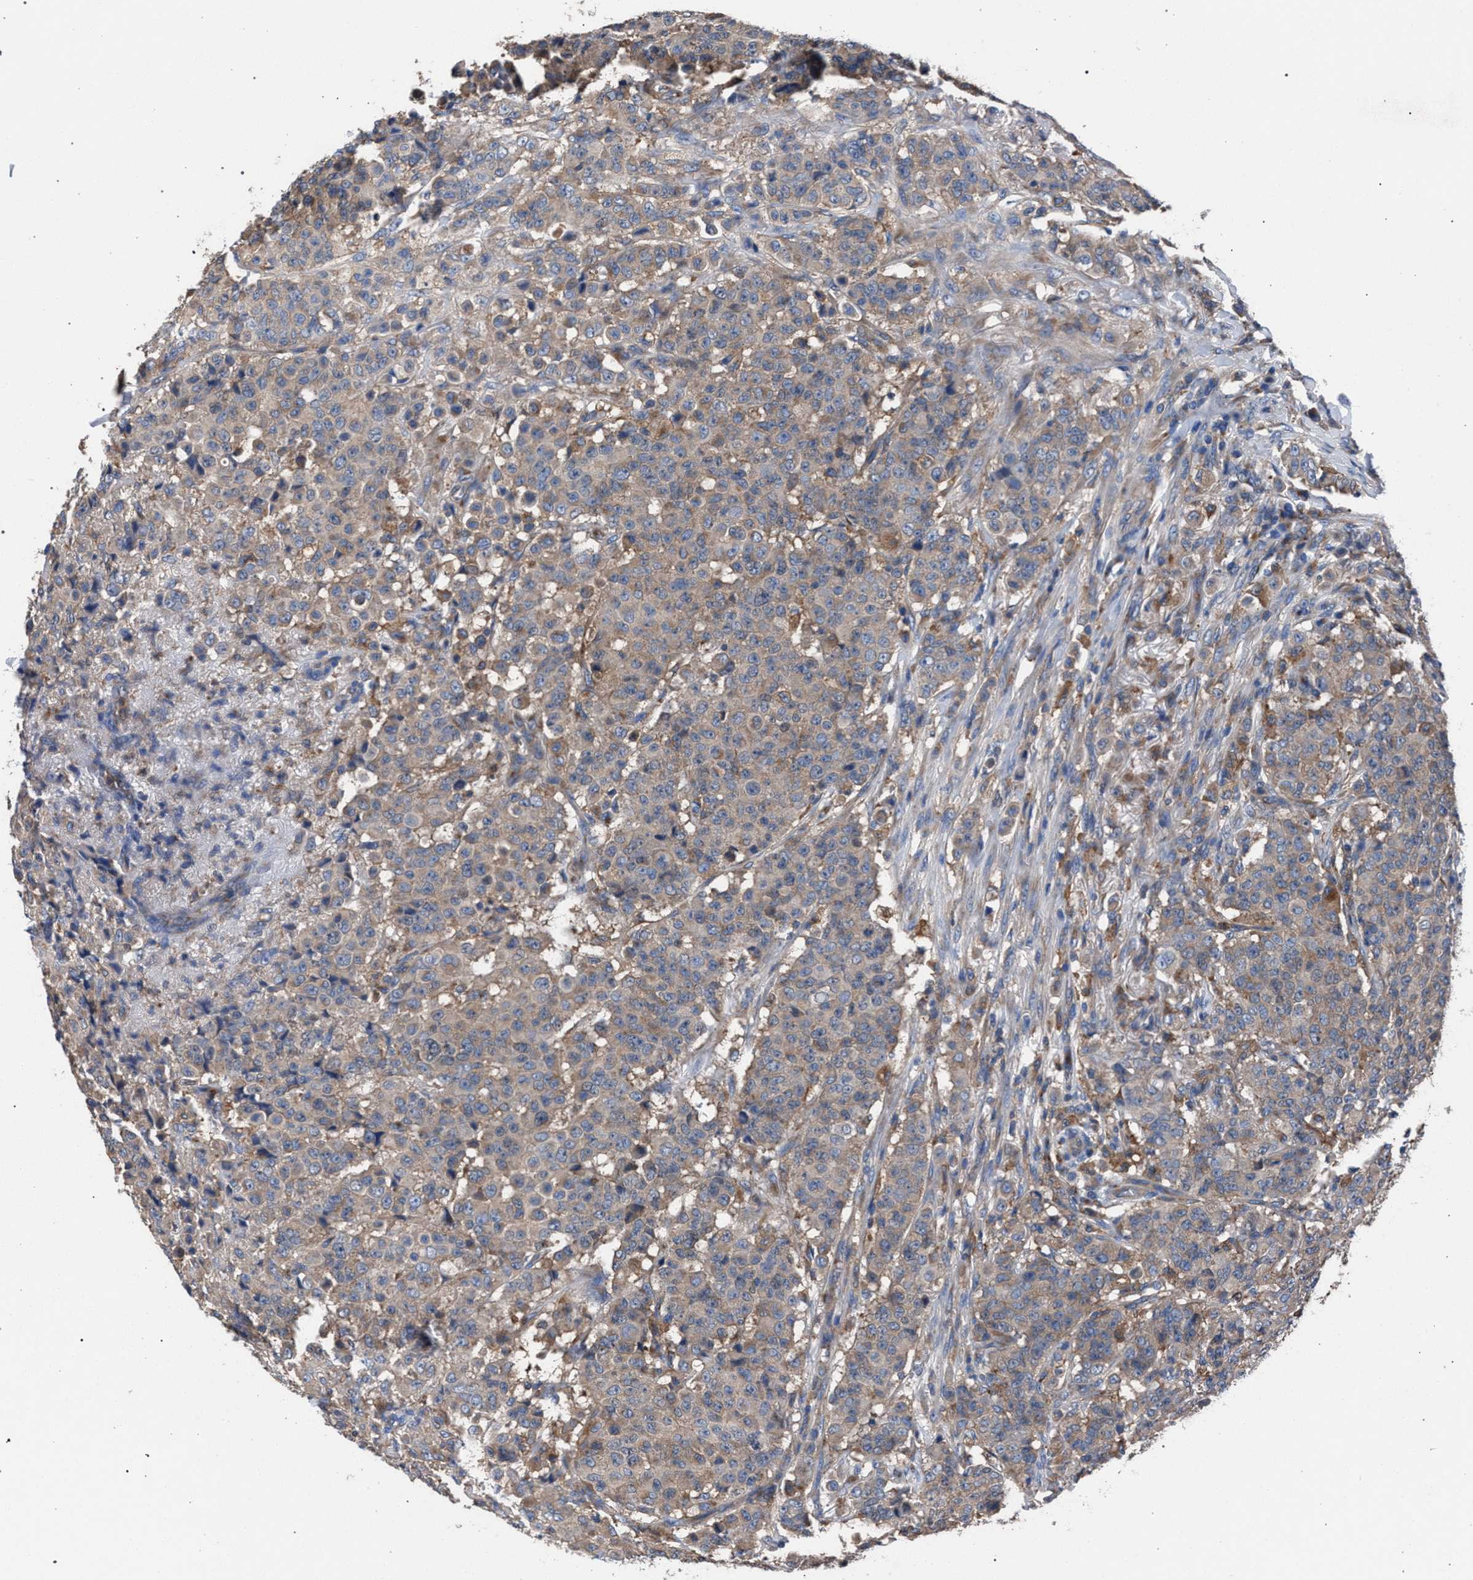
{"staining": {"intensity": "weak", "quantity": "25%-75%", "location": "cytoplasmic/membranous"}, "tissue": "breast cancer", "cell_type": "Tumor cells", "image_type": "cancer", "snomed": [{"axis": "morphology", "description": "Duct carcinoma"}, {"axis": "topography", "description": "Breast"}], "caption": "Breast cancer (intraductal carcinoma) stained for a protein (brown) shows weak cytoplasmic/membranous positive positivity in approximately 25%-75% of tumor cells.", "gene": "ATP6V0A1", "patient": {"sex": "female", "age": 40}}